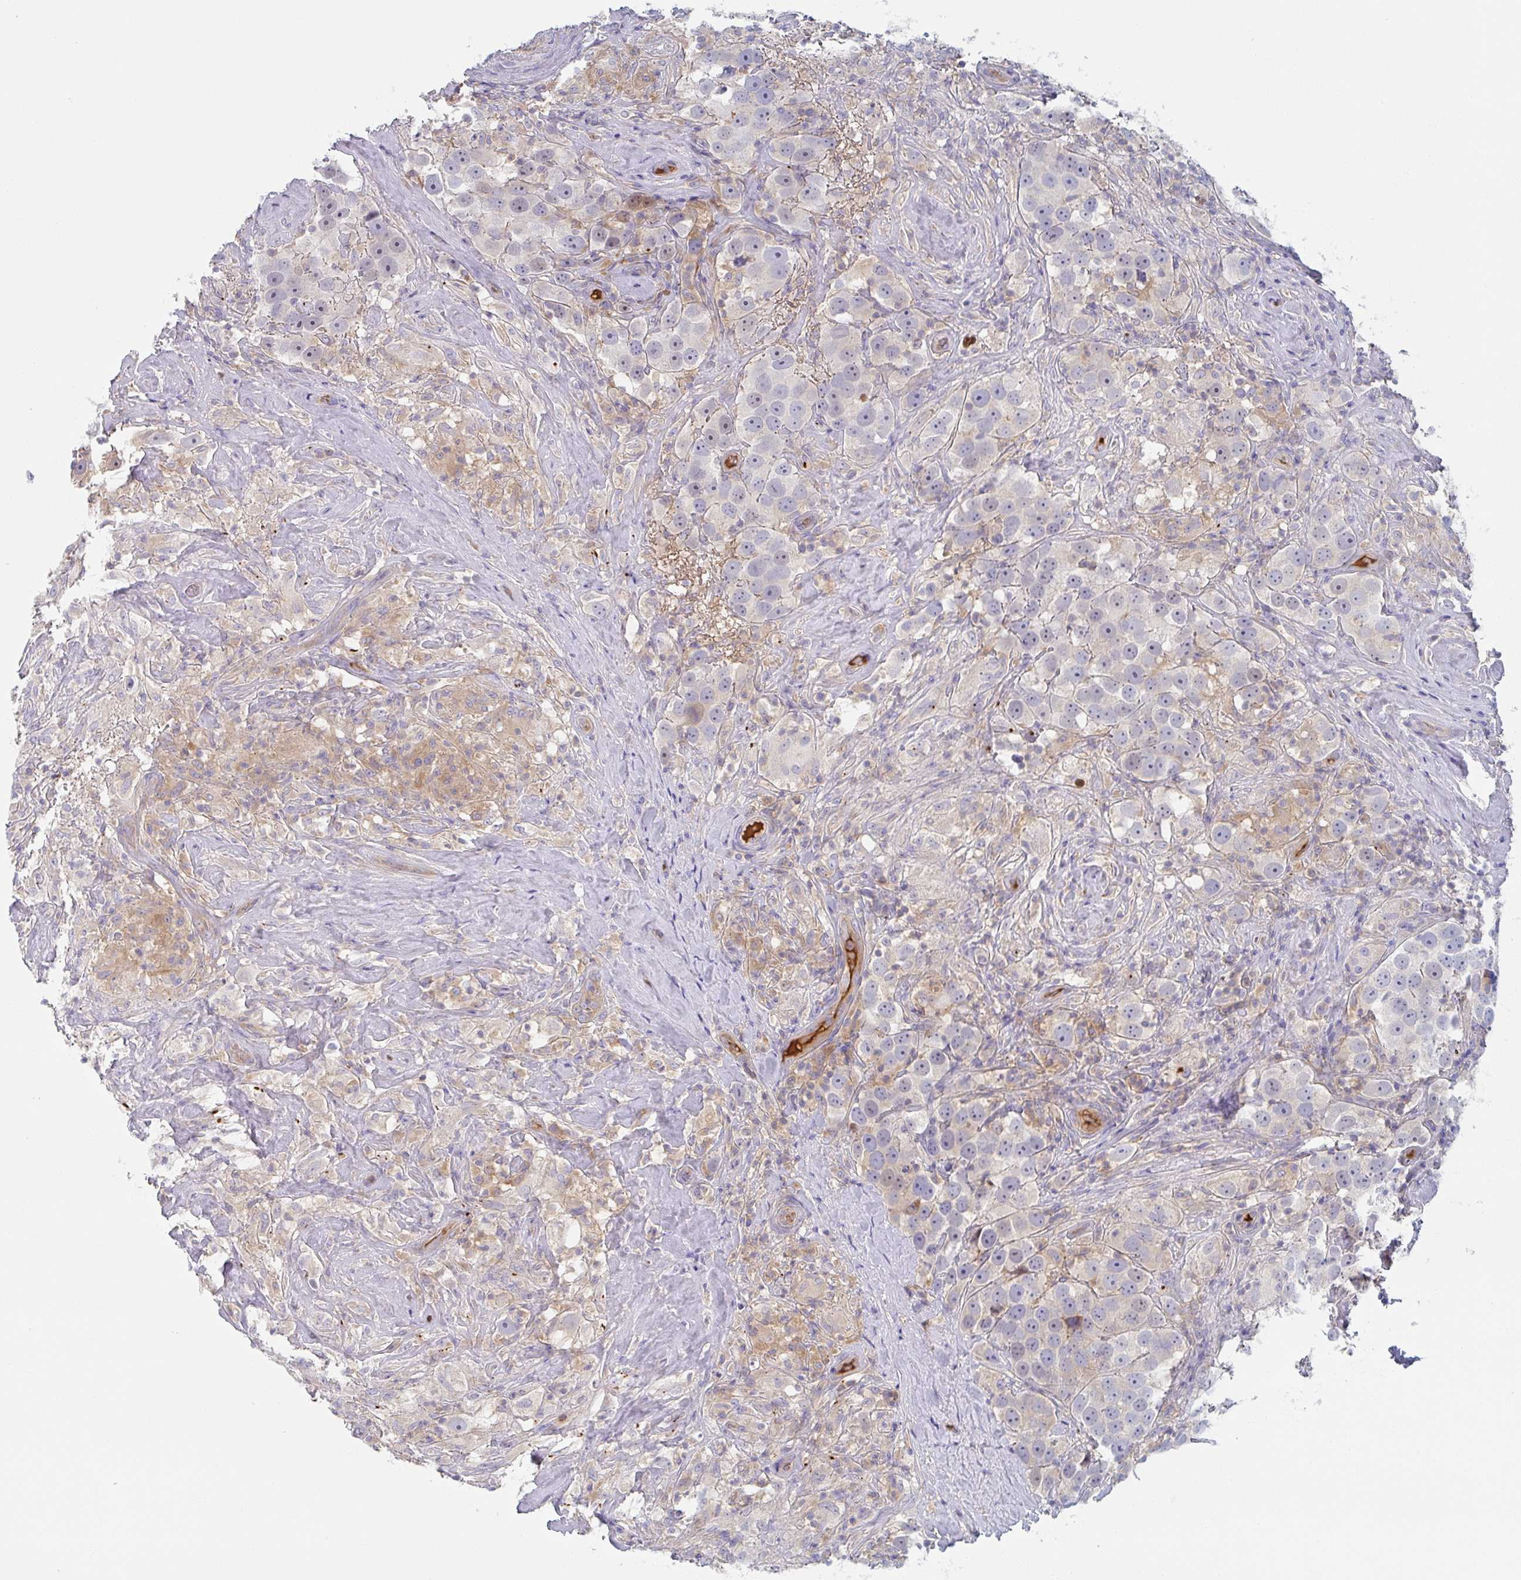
{"staining": {"intensity": "negative", "quantity": "none", "location": "none"}, "tissue": "testis cancer", "cell_type": "Tumor cells", "image_type": "cancer", "snomed": [{"axis": "morphology", "description": "Seminoma, NOS"}, {"axis": "topography", "description": "Testis"}], "caption": "Testis cancer (seminoma) stained for a protein using immunohistochemistry reveals no expression tumor cells.", "gene": "AMPD2", "patient": {"sex": "male", "age": 49}}